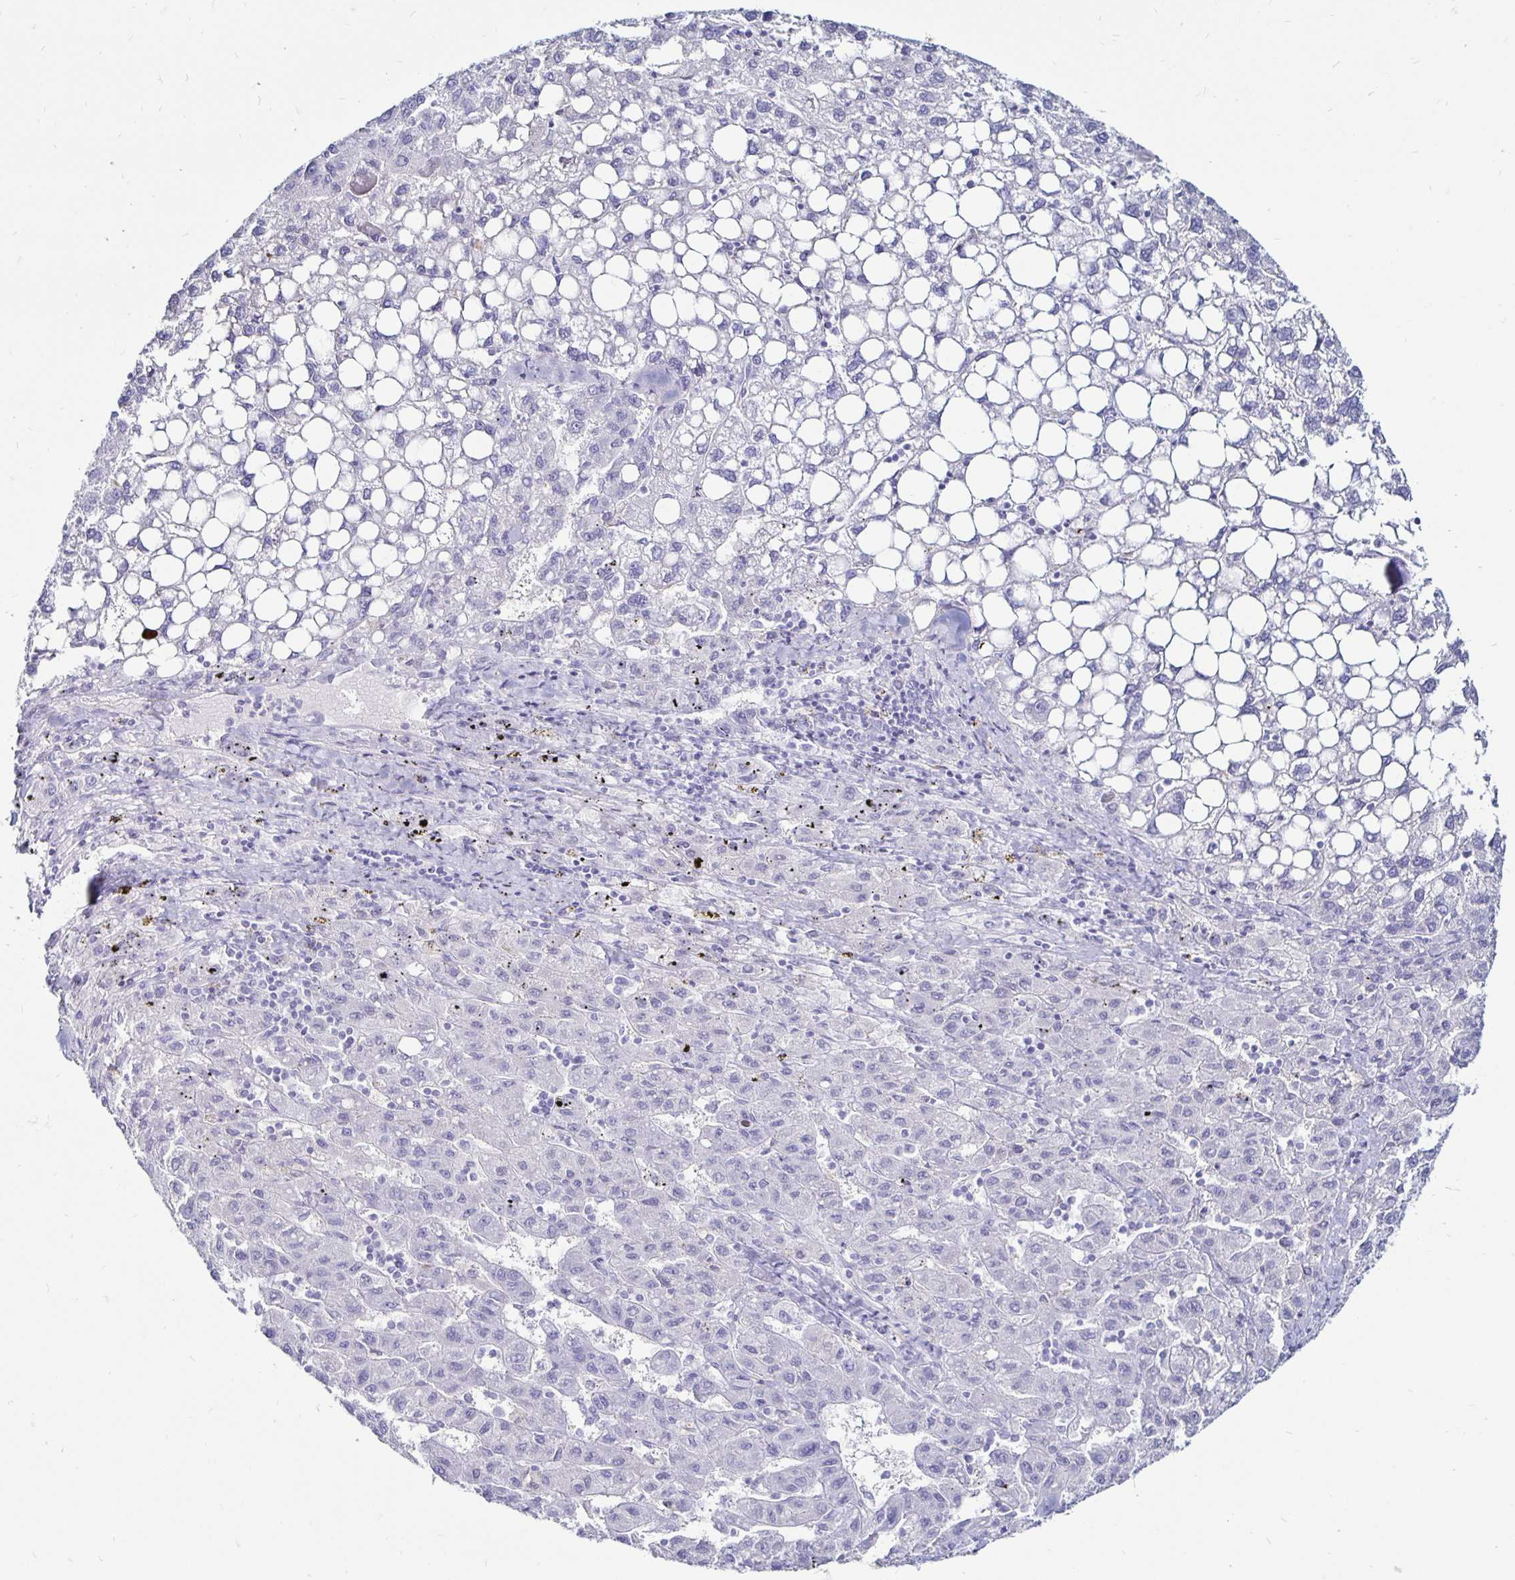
{"staining": {"intensity": "negative", "quantity": "none", "location": "none"}, "tissue": "liver cancer", "cell_type": "Tumor cells", "image_type": "cancer", "snomed": [{"axis": "morphology", "description": "Carcinoma, Hepatocellular, NOS"}, {"axis": "topography", "description": "Liver"}], "caption": "IHC histopathology image of neoplastic tissue: liver hepatocellular carcinoma stained with DAB (3,3'-diaminobenzidine) shows no significant protein positivity in tumor cells.", "gene": "TIMP1", "patient": {"sex": "female", "age": 82}}